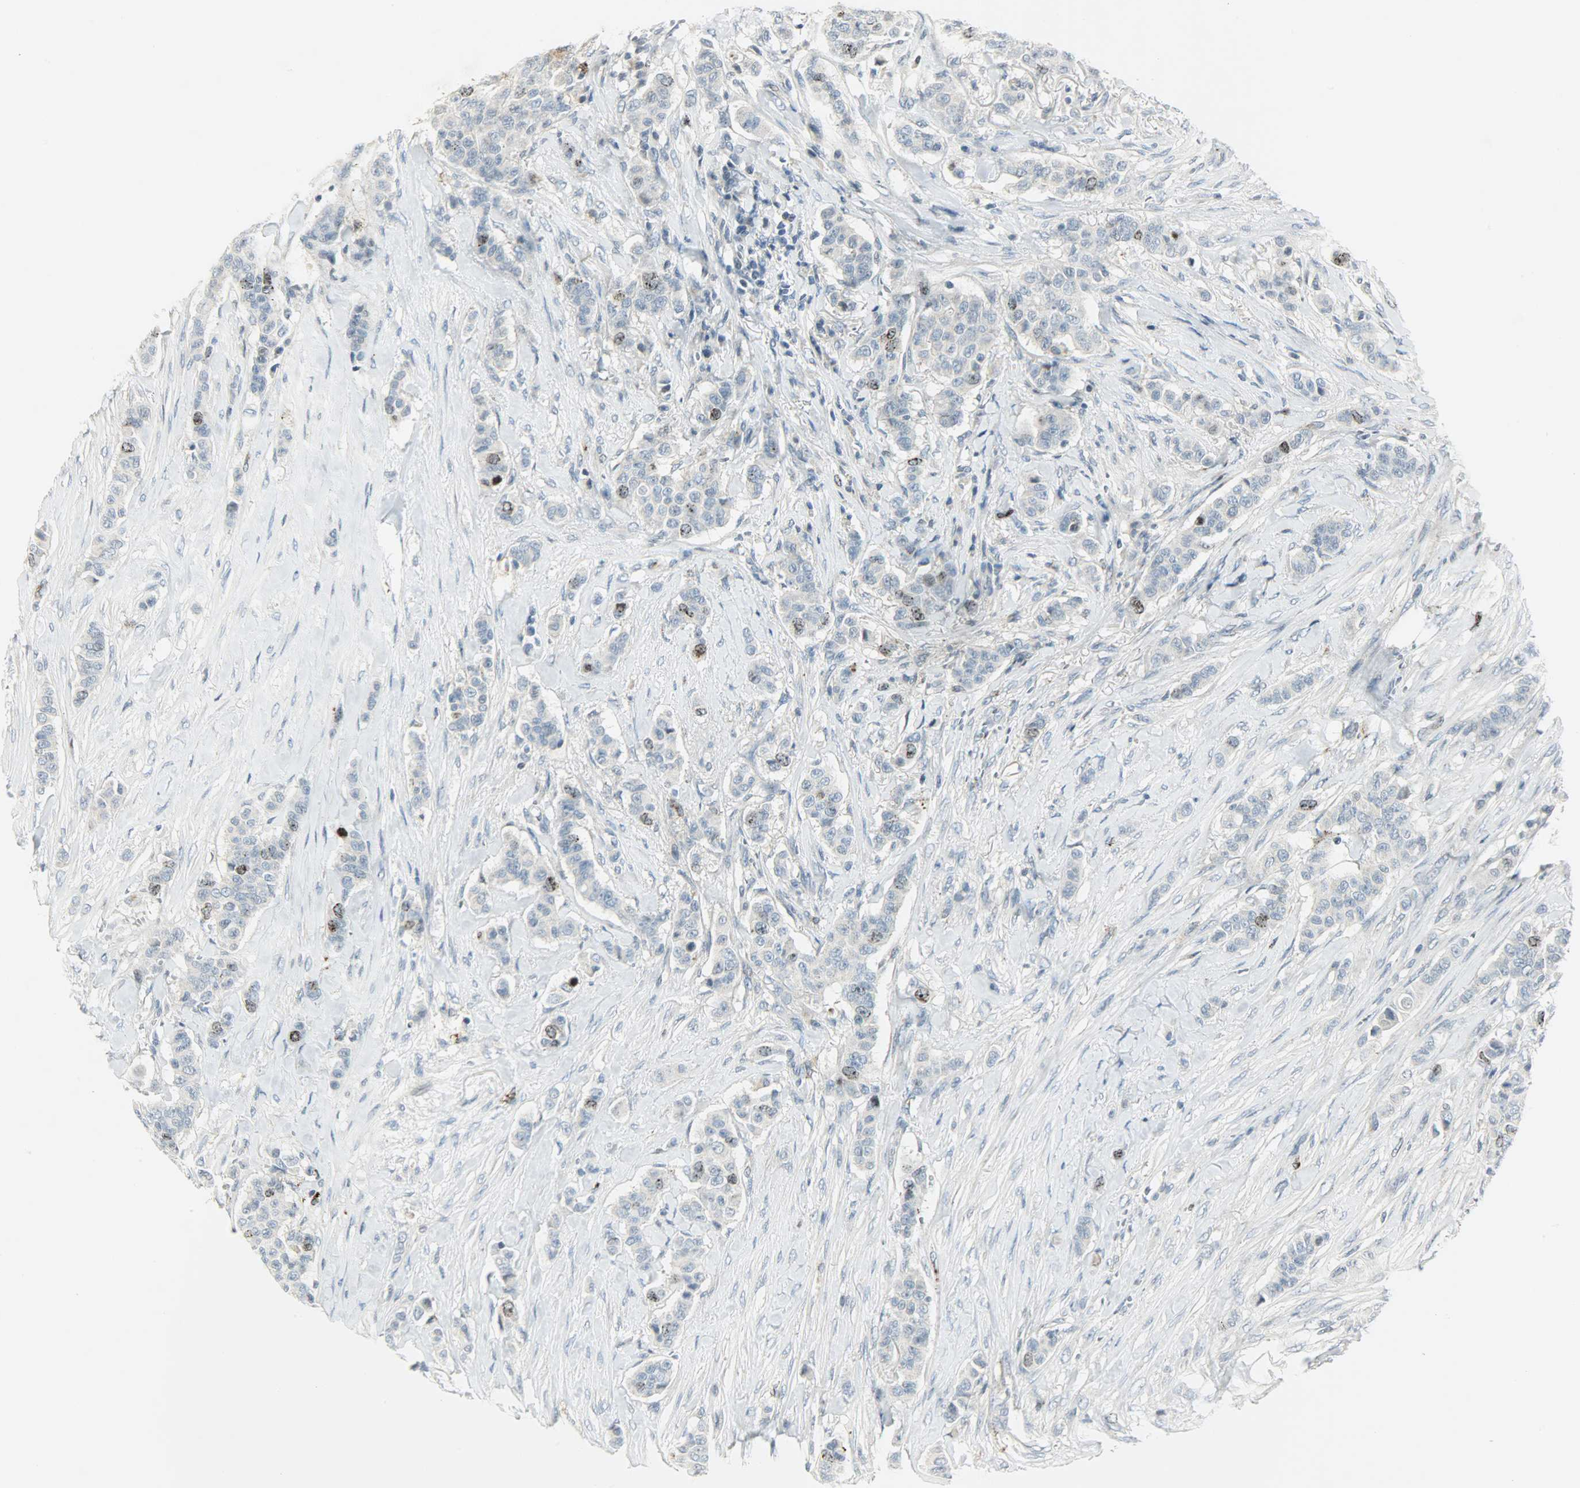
{"staining": {"intensity": "moderate", "quantity": "<25%", "location": "nuclear"}, "tissue": "breast cancer", "cell_type": "Tumor cells", "image_type": "cancer", "snomed": [{"axis": "morphology", "description": "Duct carcinoma"}, {"axis": "topography", "description": "Breast"}], "caption": "Breast cancer stained with a protein marker shows moderate staining in tumor cells.", "gene": "AURKB", "patient": {"sex": "female", "age": 40}}